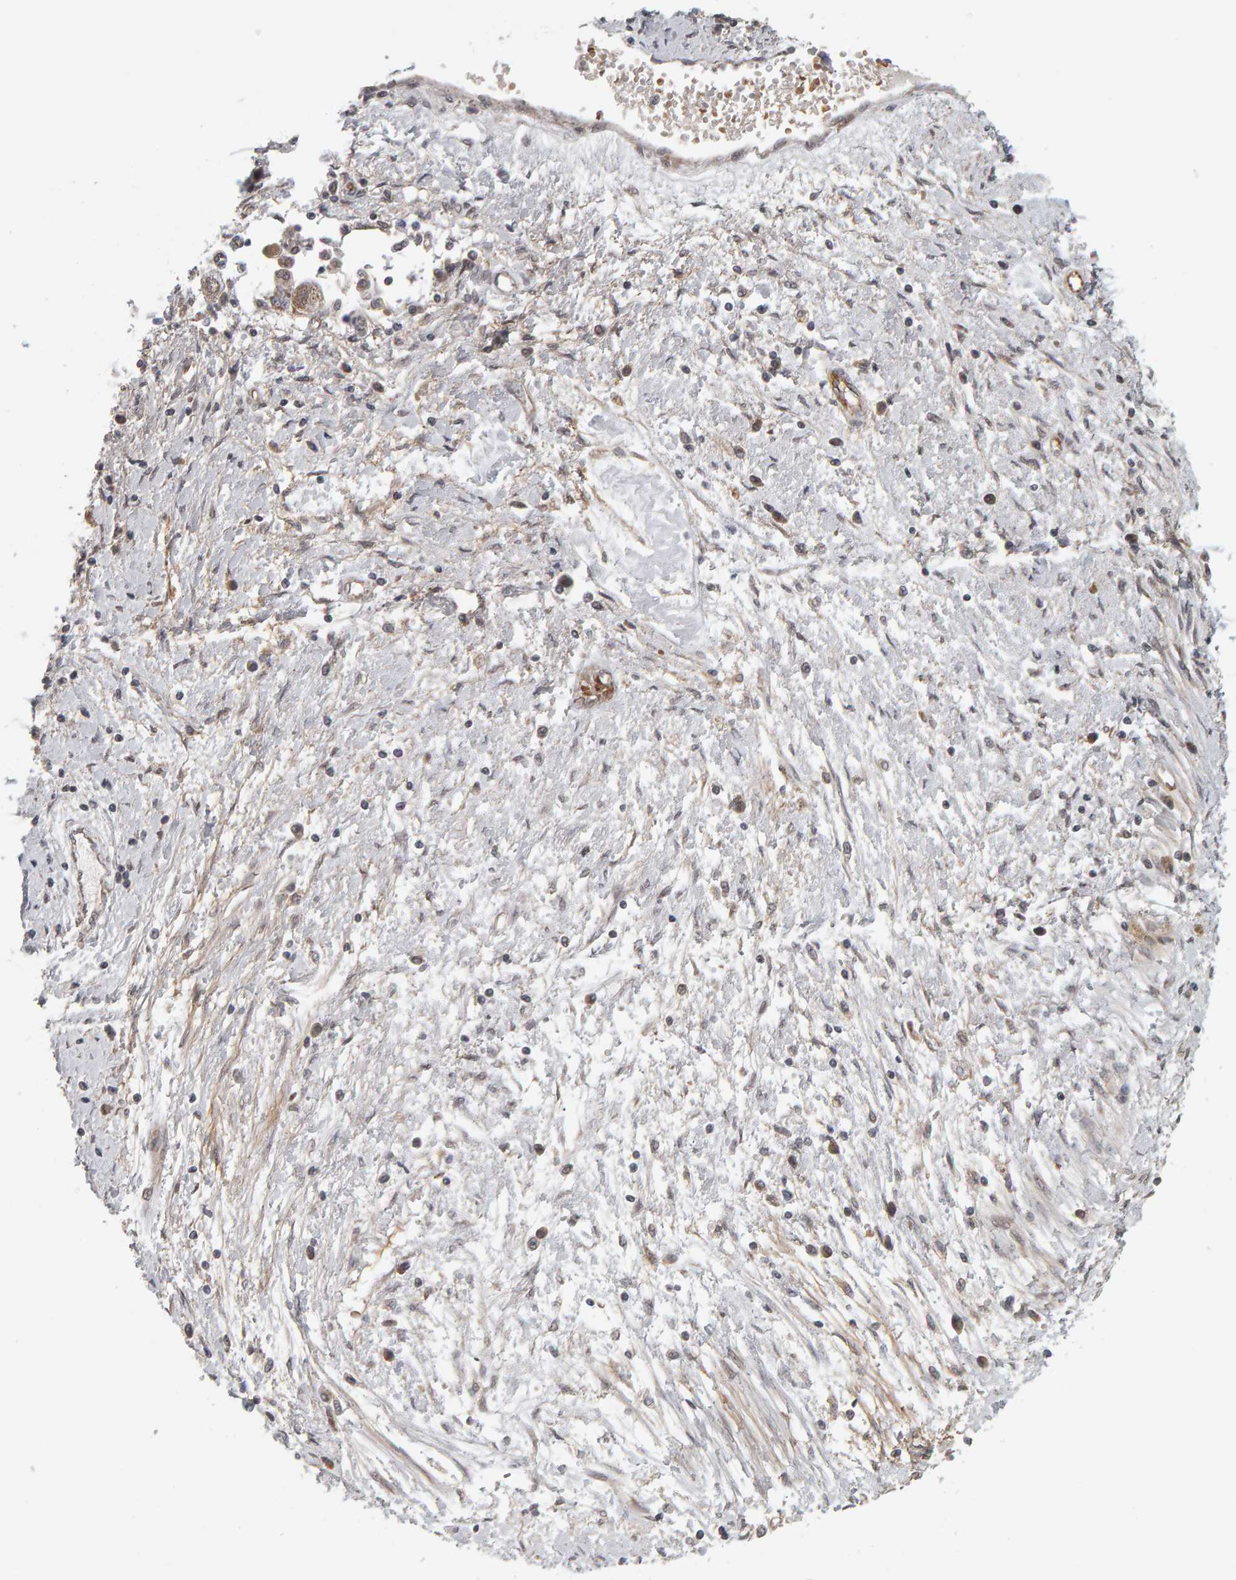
{"staining": {"intensity": "moderate", "quantity": "25%-75%", "location": "cytoplasmic/membranous"}, "tissue": "ovarian cancer", "cell_type": "Tumor cells", "image_type": "cancer", "snomed": [{"axis": "morphology", "description": "Carcinoma, NOS"}, {"axis": "morphology", "description": "Cystadenocarcinoma, serous, NOS"}, {"axis": "topography", "description": "Ovary"}], "caption": "Ovarian cancer (carcinoma) stained with DAB immunohistochemistry (IHC) displays medium levels of moderate cytoplasmic/membranous expression in approximately 25%-75% of tumor cells. (Brightfield microscopy of DAB IHC at high magnification).", "gene": "DAP3", "patient": {"sex": "female", "age": 69}}